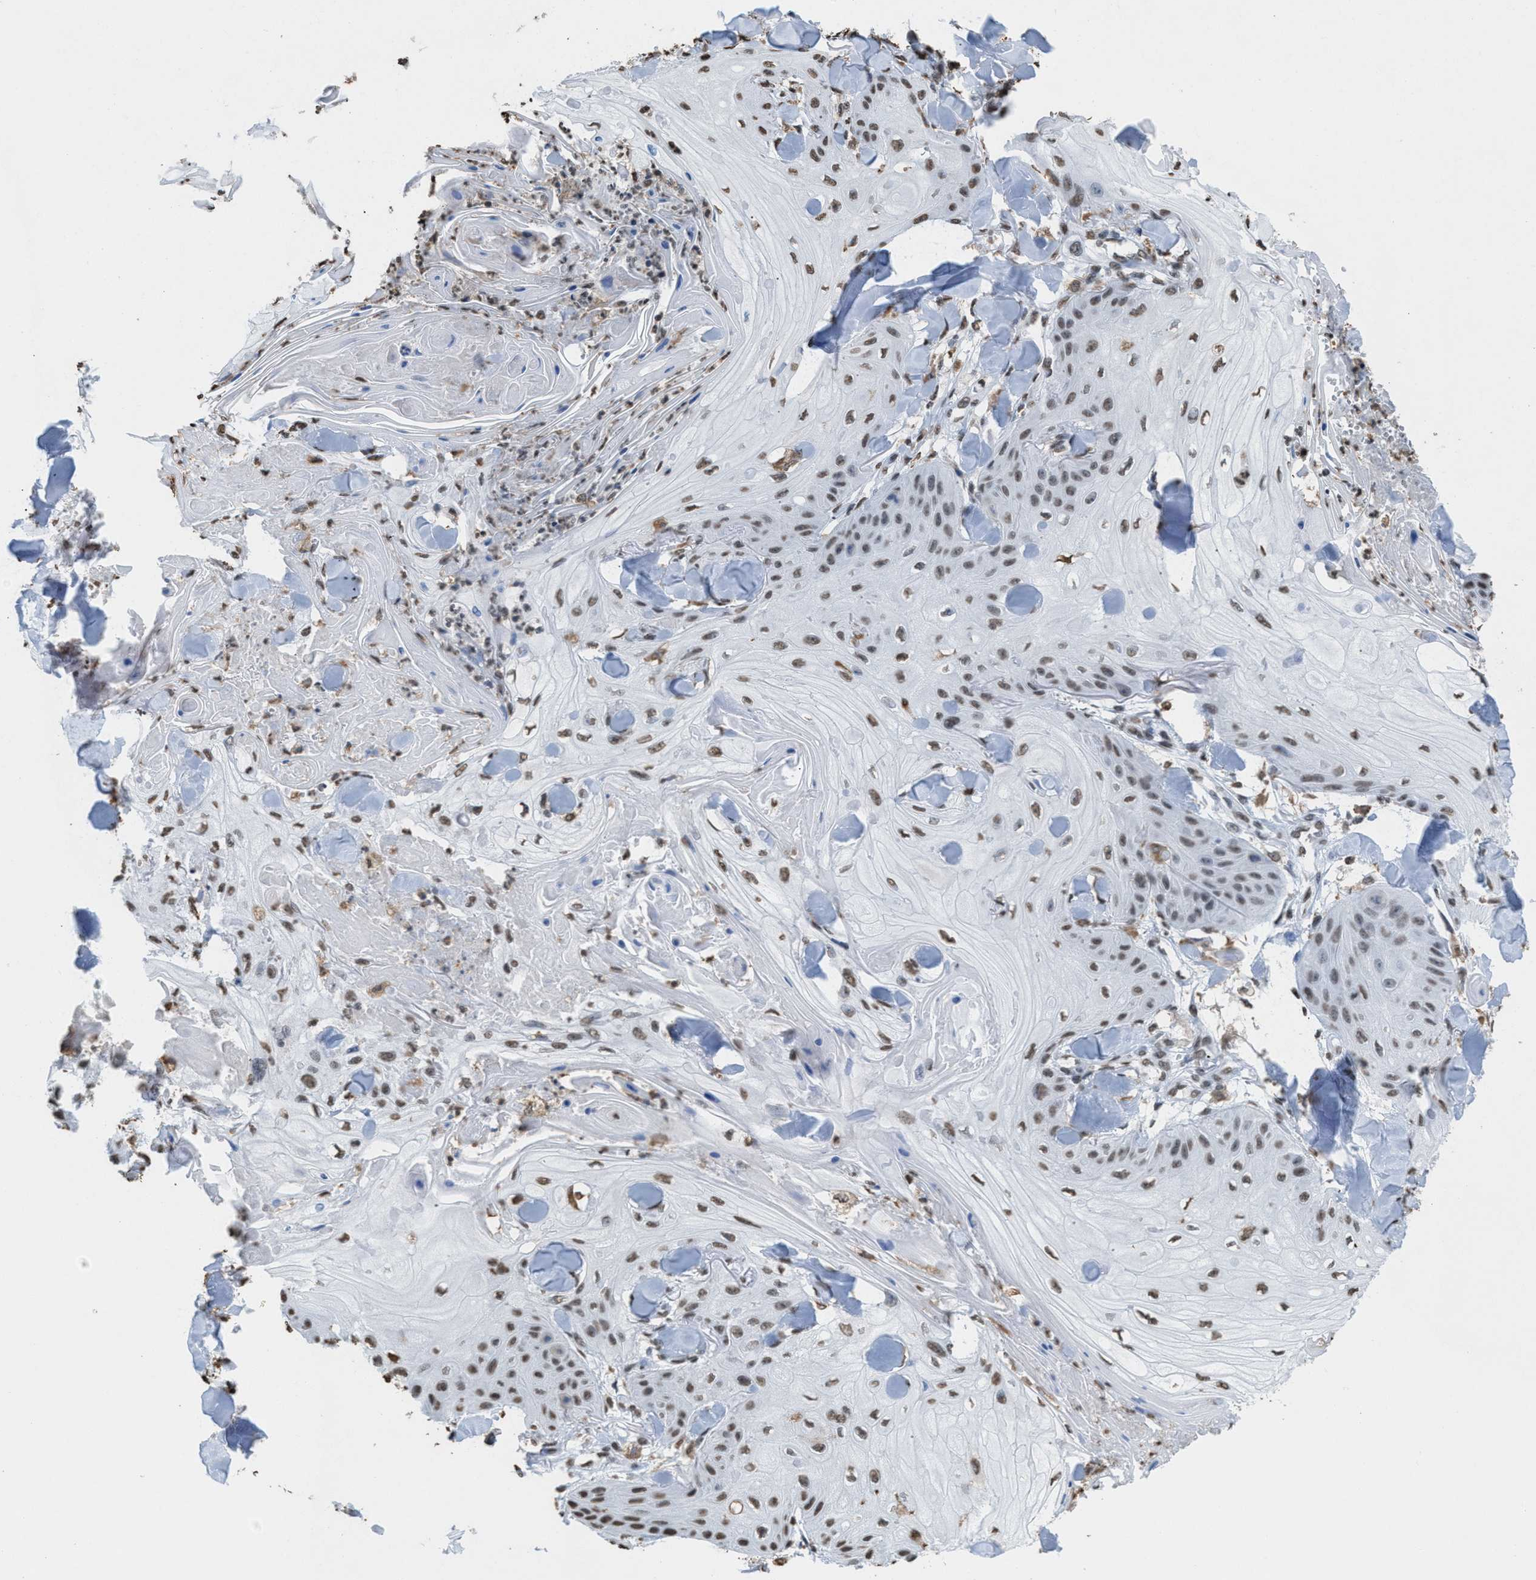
{"staining": {"intensity": "moderate", "quantity": "<25%", "location": "nuclear"}, "tissue": "skin cancer", "cell_type": "Tumor cells", "image_type": "cancer", "snomed": [{"axis": "morphology", "description": "Squamous cell carcinoma, NOS"}, {"axis": "topography", "description": "Skin"}], "caption": "A histopathology image showing moderate nuclear expression in about <25% of tumor cells in skin cancer, as visualized by brown immunohistochemical staining.", "gene": "NUP88", "patient": {"sex": "male", "age": 74}}